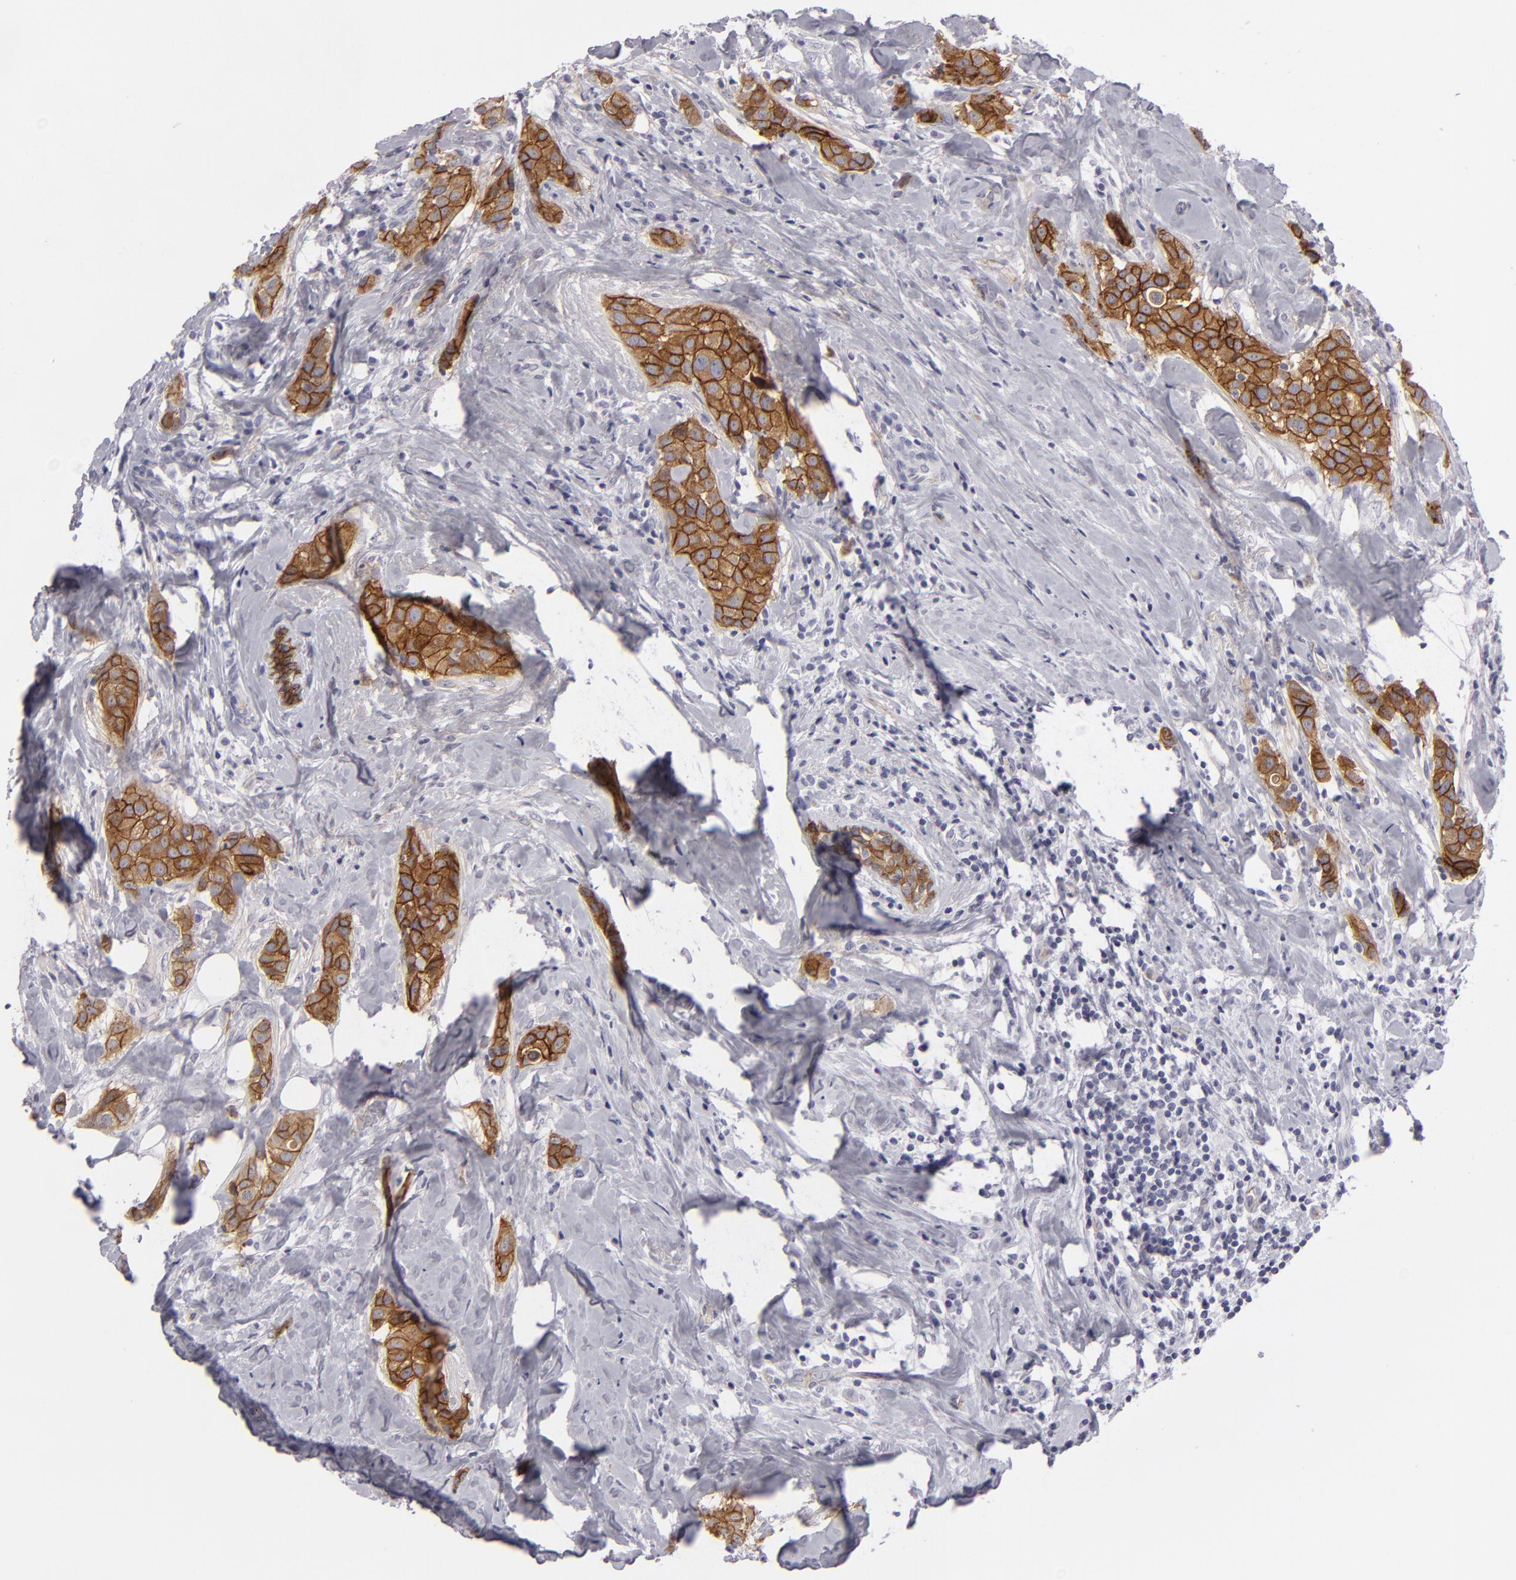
{"staining": {"intensity": "strong", "quantity": ">75%", "location": "cytoplasmic/membranous"}, "tissue": "breast cancer", "cell_type": "Tumor cells", "image_type": "cancer", "snomed": [{"axis": "morphology", "description": "Duct carcinoma"}, {"axis": "topography", "description": "Breast"}], "caption": "Strong cytoplasmic/membranous positivity for a protein is seen in about >75% of tumor cells of infiltrating ductal carcinoma (breast) using immunohistochemistry.", "gene": "JUP", "patient": {"sex": "female", "age": 45}}